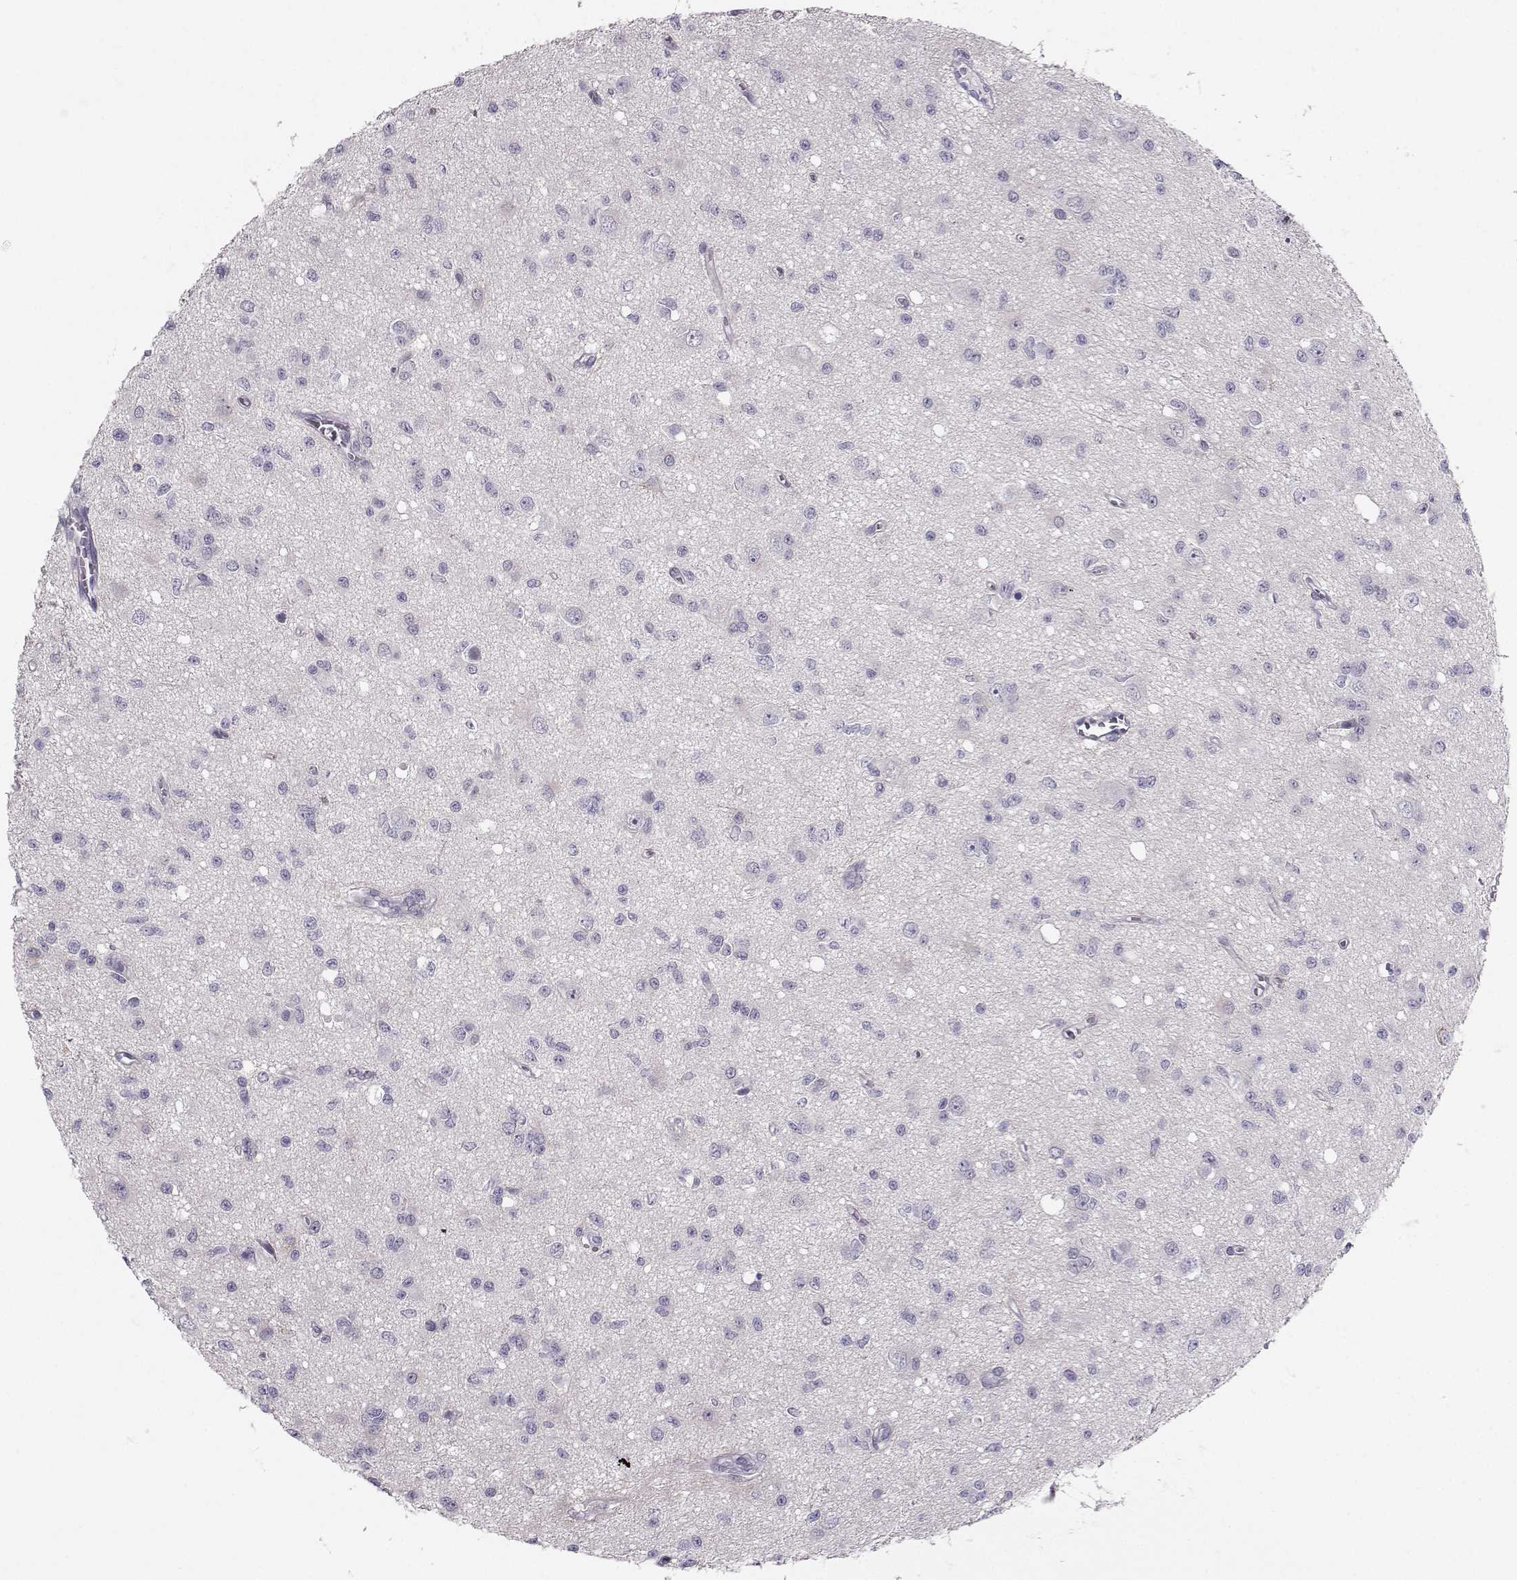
{"staining": {"intensity": "negative", "quantity": "none", "location": "none"}, "tissue": "glioma", "cell_type": "Tumor cells", "image_type": "cancer", "snomed": [{"axis": "morphology", "description": "Glioma, malignant, Low grade"}, {"axis": "topography", "description": "Brain"}], "caption": "Tumor cells show no significant positivity in glioma. Nuclei are stained in blue.", "gene": "MROH7", "patient": {"sex": "female", "age": 45}}